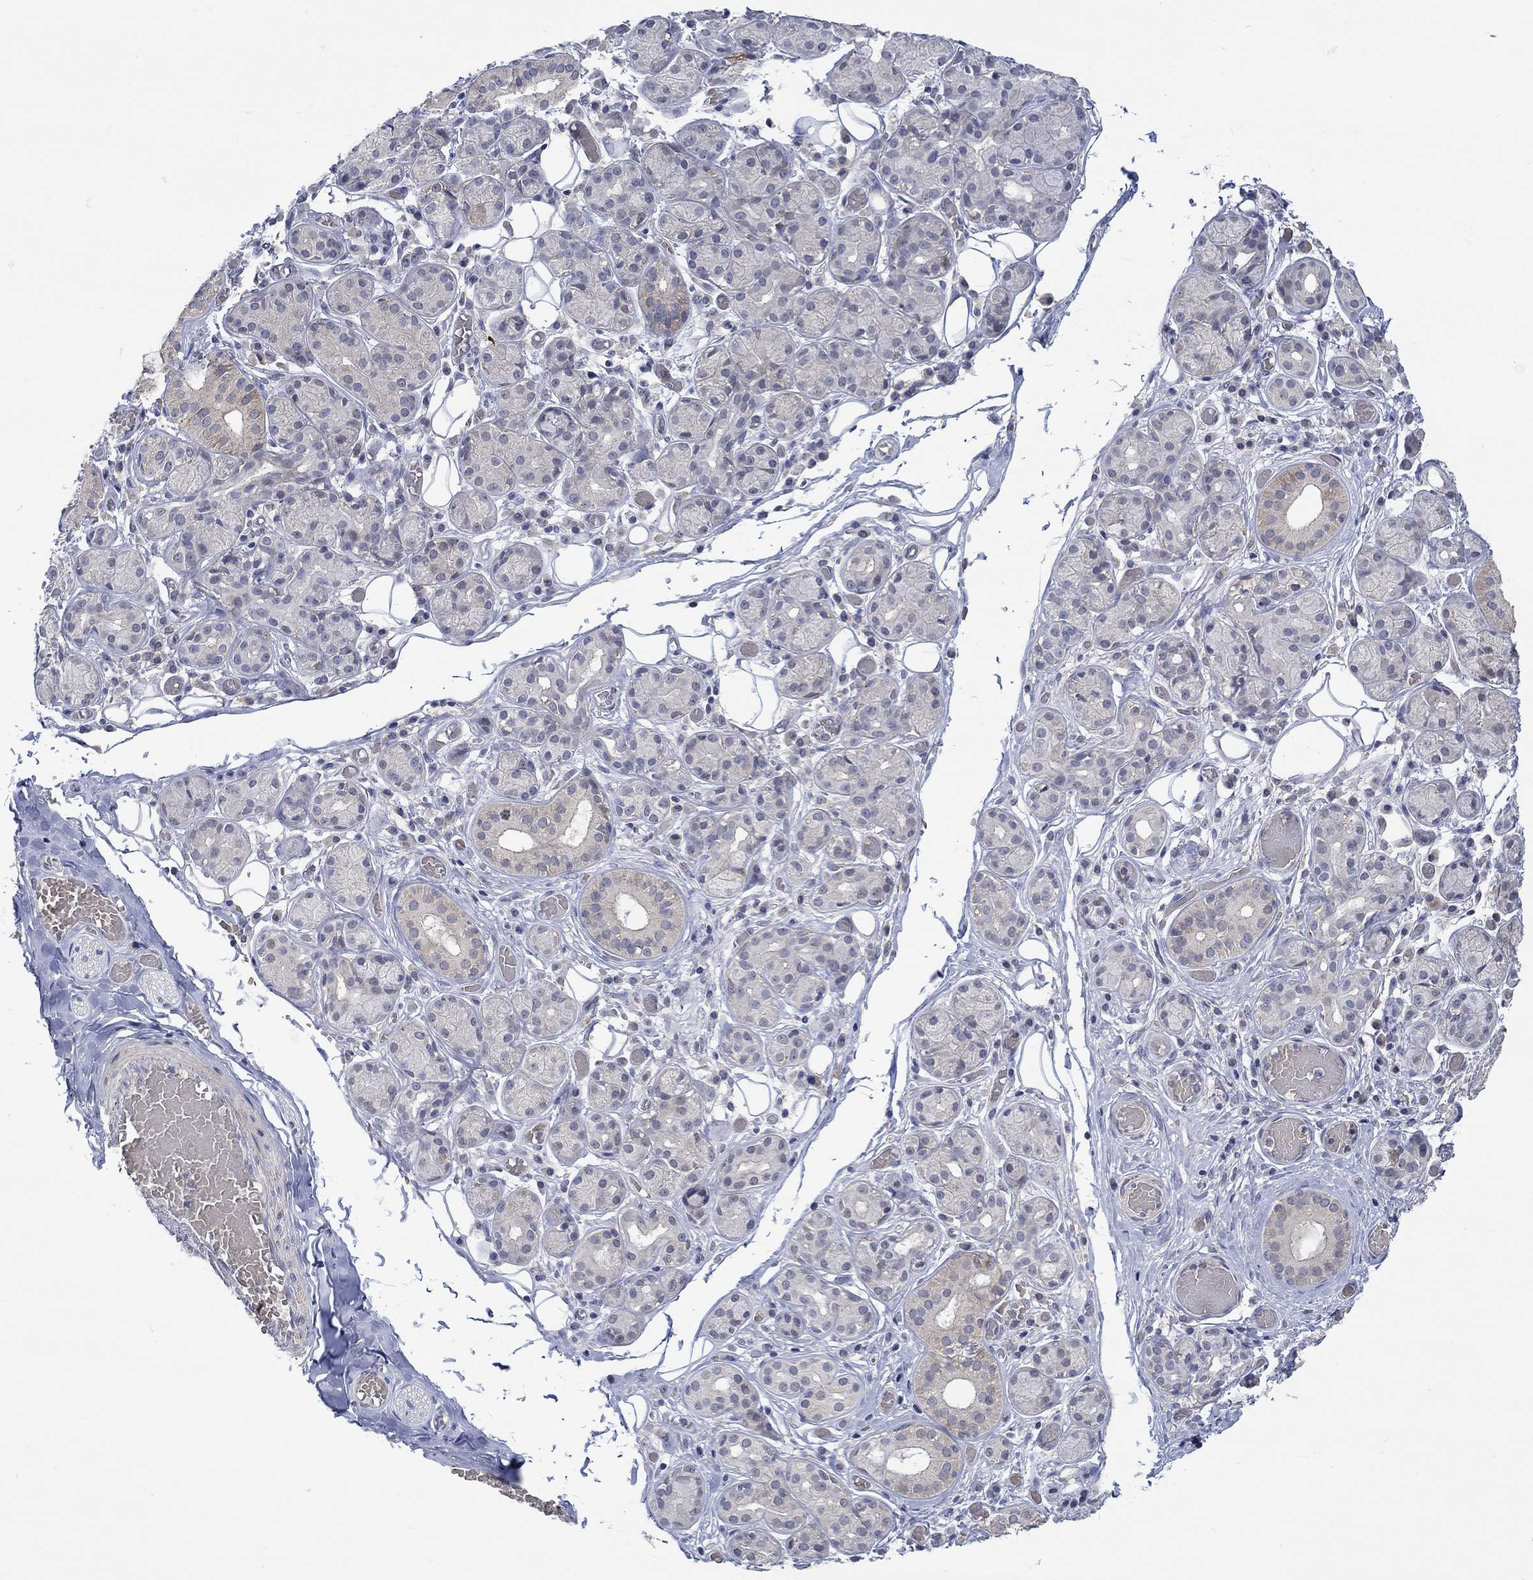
{"staining": {"intensity": "moderate", "quantity": "<25%", "location": "cytoplasmic/membranous"}, "tissue": "salivary gland", "cell_type": "Glandular cells", "image_type": "normal", "snomed": [{"axis": "morphology", "description": "Normal tissue, NOS"}, {"axis": "topography", "description": "Salivary gland"}, {"axis": "topography", "description": "Peripheral nerve tissue"}], "caption": "Human salivary gland stained with a brown dye demonstrates moderate cytoplasmic/membranous positive expression in approximately <25% of glandular cells.", "gene": "WASF1", "patient": {"sex": "male", "age": 71}}